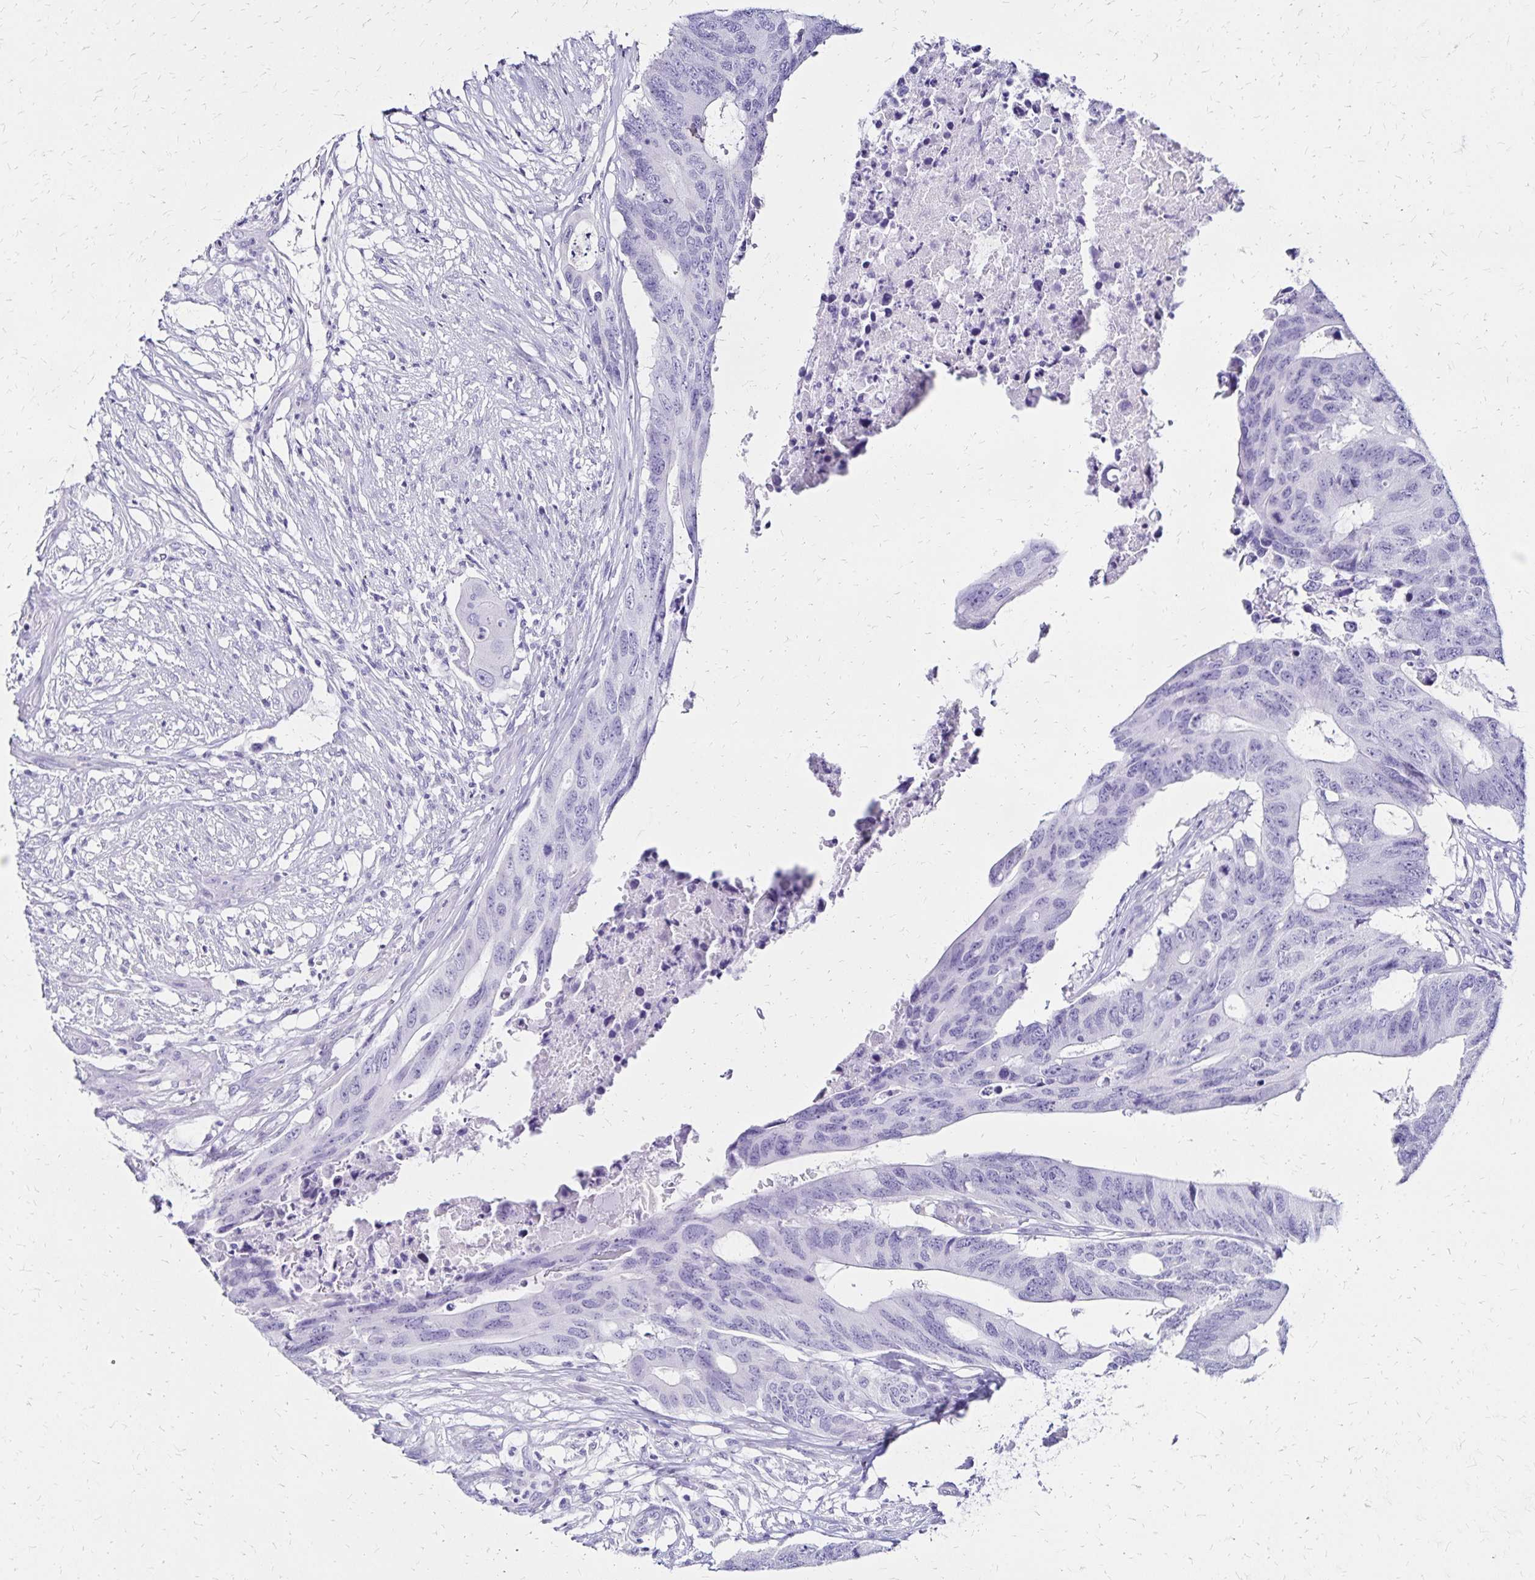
{"staining": {"intensity": "negative", "quantity": "none", "location": "none"}, "tissue": "colorectal cancer", "cell_type": "Tumor cells", "image_type": "cancer", "snomed": [{"axis": "morphology", "description": "Adenocarcinoma, NOS"}, {"axis": "topography", "description": "Colon"}], "caption": "Immunohistochemistry (IHC) image of colorectal adenocarcinoma stained for a protein (brown), which shows no staining in tumor cells.", "gene": "LIN28B", "patient": {"sex": "male", "age": 71}}